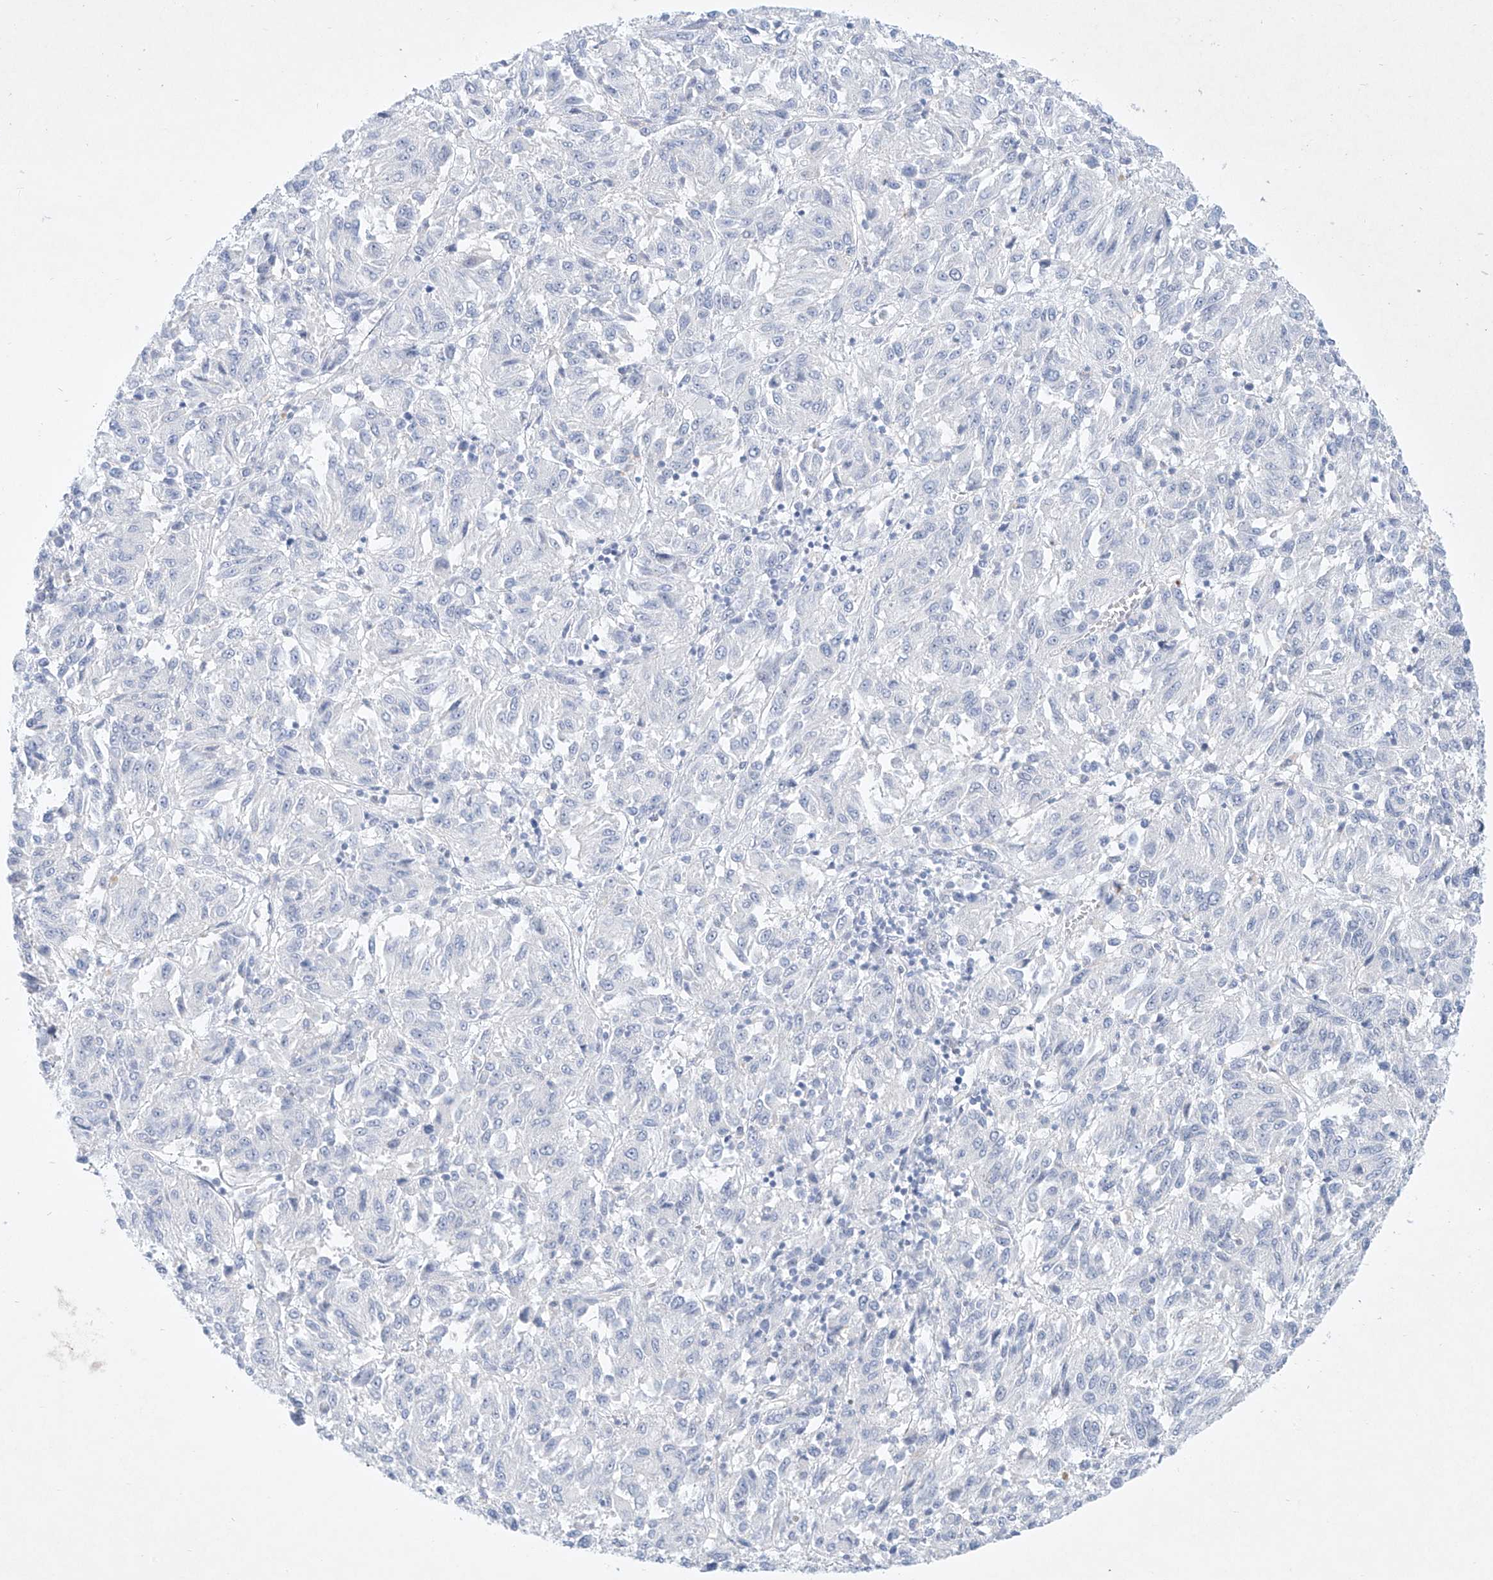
{"staining": {"intensity": "negative", "quantity": "none", "location": "none"}, "tissue": "melanoma", "cell_type": "Tumor cells", "image_type": "cancer", "snomed": [{"axis": "morphology", "description": "Malignant melanoma, Metastatic site"}, {"axis": "topography", "description": "Lung"}], "caption": "Photomicrograph shows no significant protein expression in tumor cells of melanoma.", "gene": "REEP2", "patient": {"sex": "male", "age": 64}}